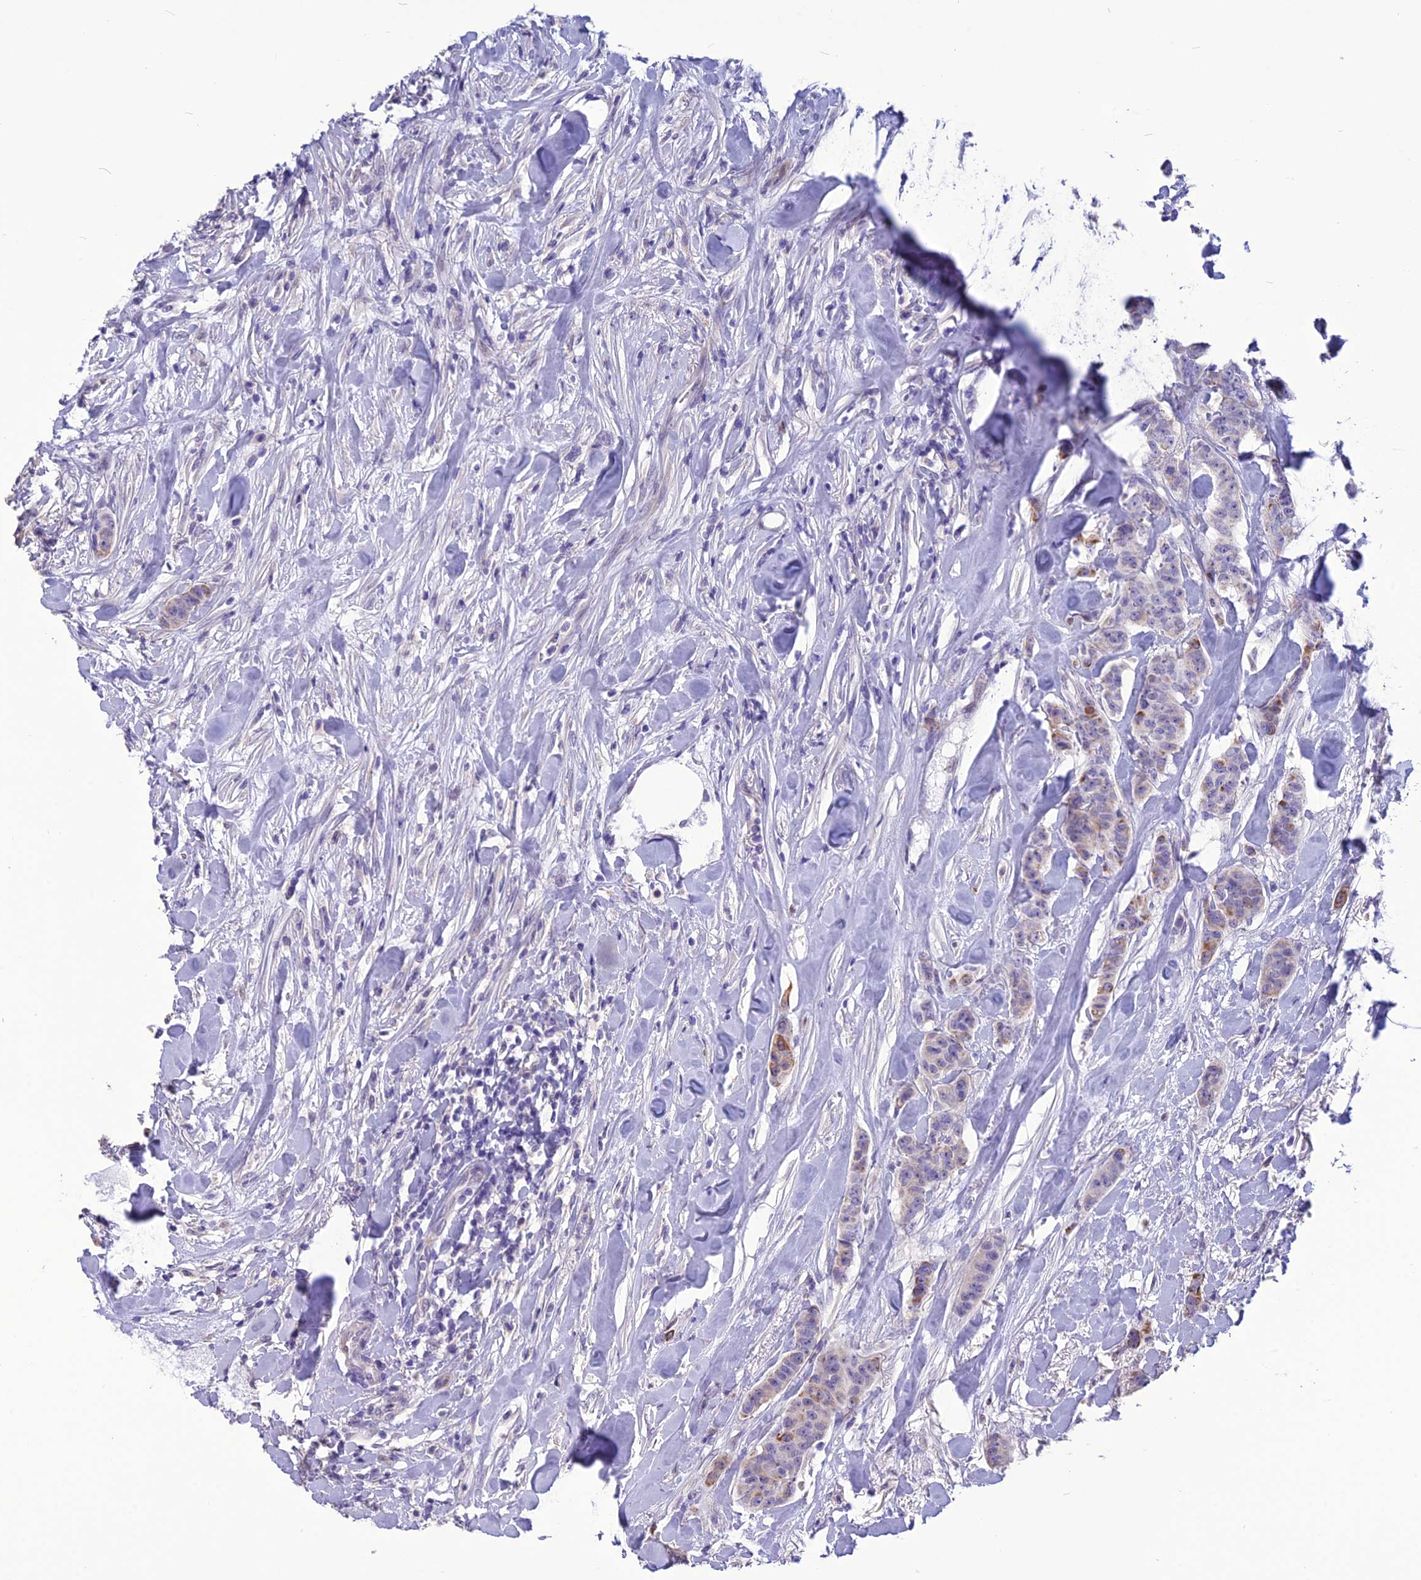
{"staining": {"intensity": "moderate", "quantity": "<25%", "location": "cytoplasmic/membranous"}, "tissue": "breast cancer", "cell_type": "Tumor cells", "image_type": "cancer", "snomed": [{"axis": "morphology", "description": "Duct carcinoma"}, {"axis": "topography", "description": "Breast"}], "caption": "Protein positivity by immunohistochemistry demonstrates moderate cytoplasmic/membranous positivity in about <25% of tumor cells in breast cancer (infiltrating ductal carcinoma).", "gene": "SPG21", "patient": {"sex": "female", "age": 40}}